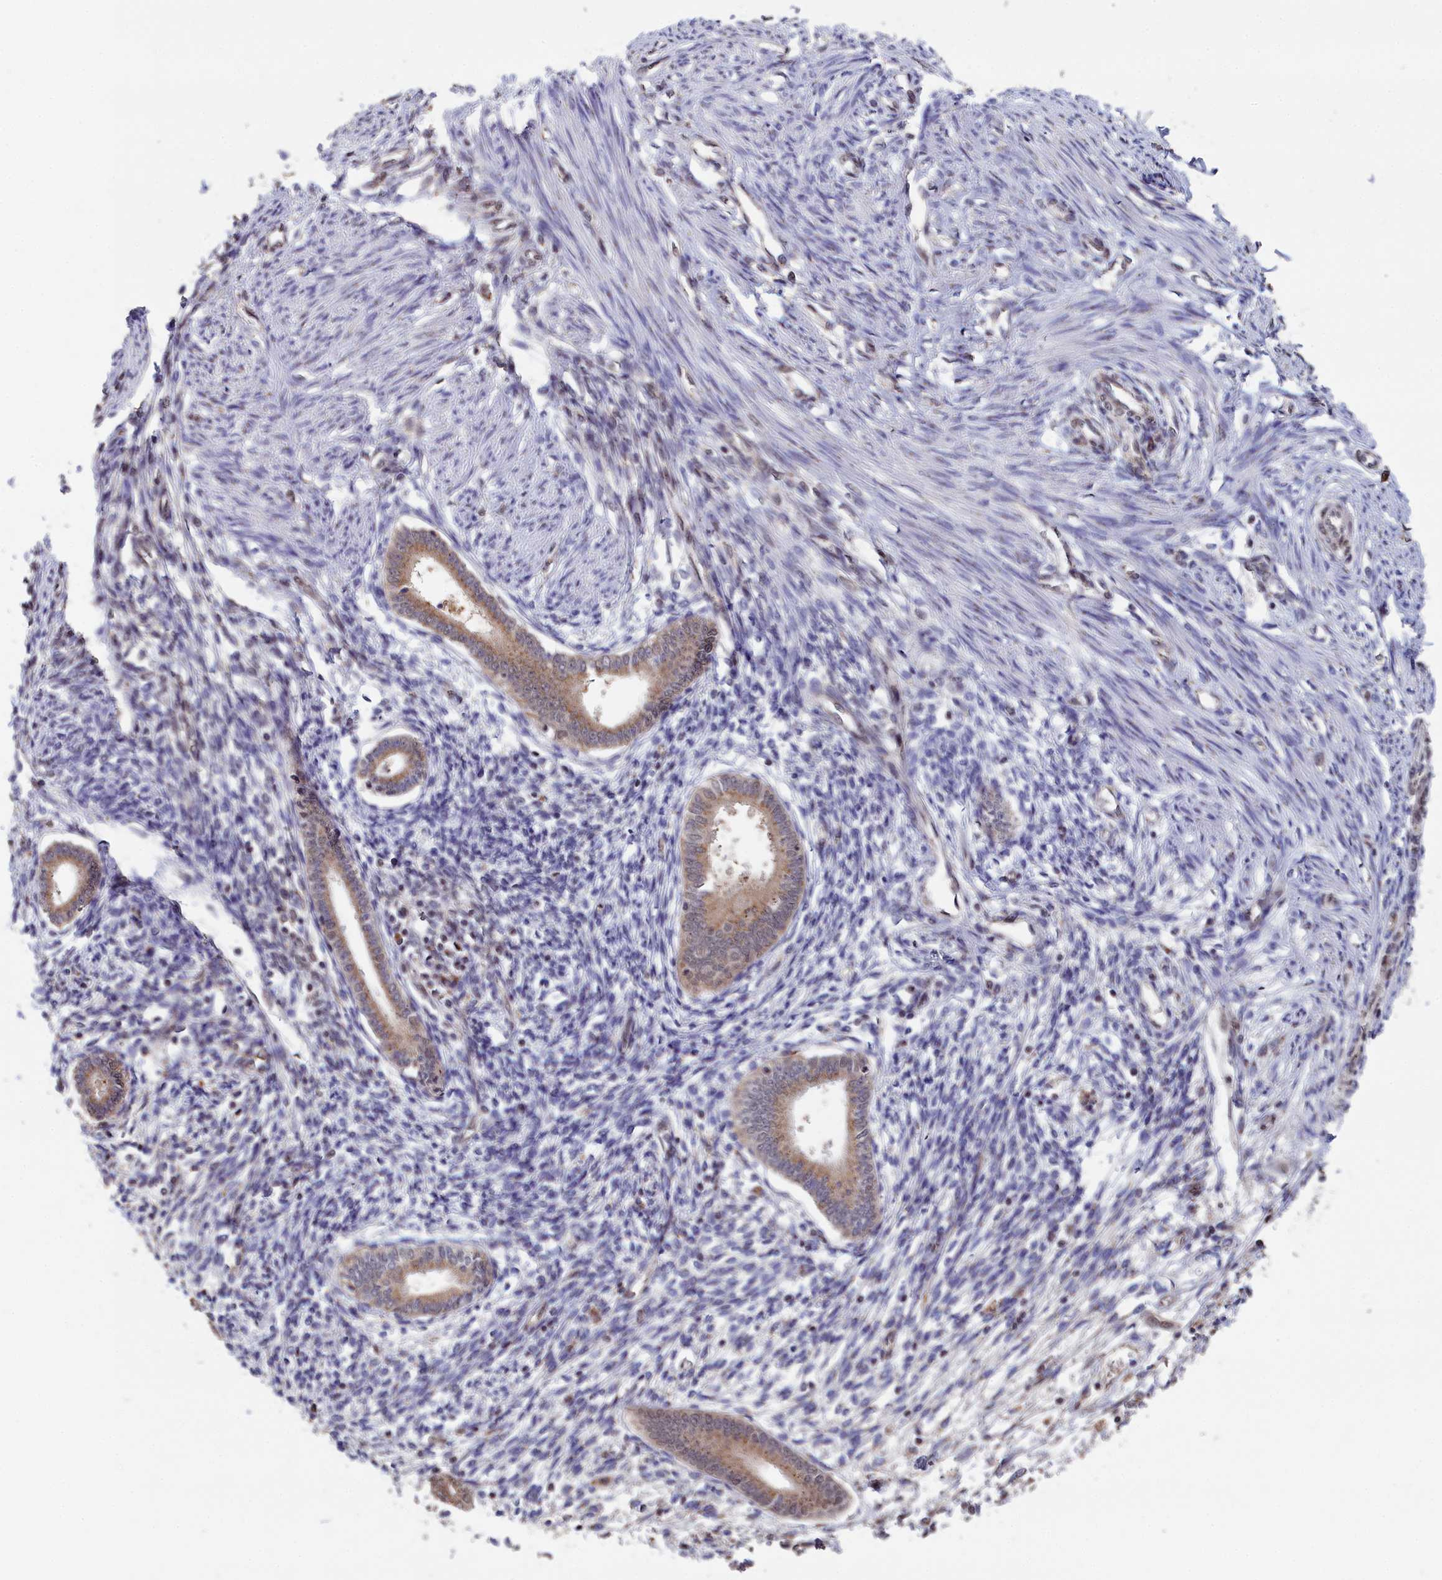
{"staining": {"intensity": "weak", "quantity": "25%-75%", "location": "nuclear"}, "tissue": "endometrium", "cell_type": "Cells in endometrial stroma", "image_type": "normal", "snomed": [{"axis": "morphology", "description": "Normal tissue, NOS"}, {"axis": "topography", "description": "Endometrium"}], "caption": "An immunohistochemistry (IHC) micrograph of benign tissue is shown. Protein staining in brown shows weak nuclear positivity in endometrium within cells in endometrial stroma. (brown staining indicates protein expression, while blue staining denotes nuclei).", "gene": "PIGQ", "patient": {"sex": "female", "age": 56}}